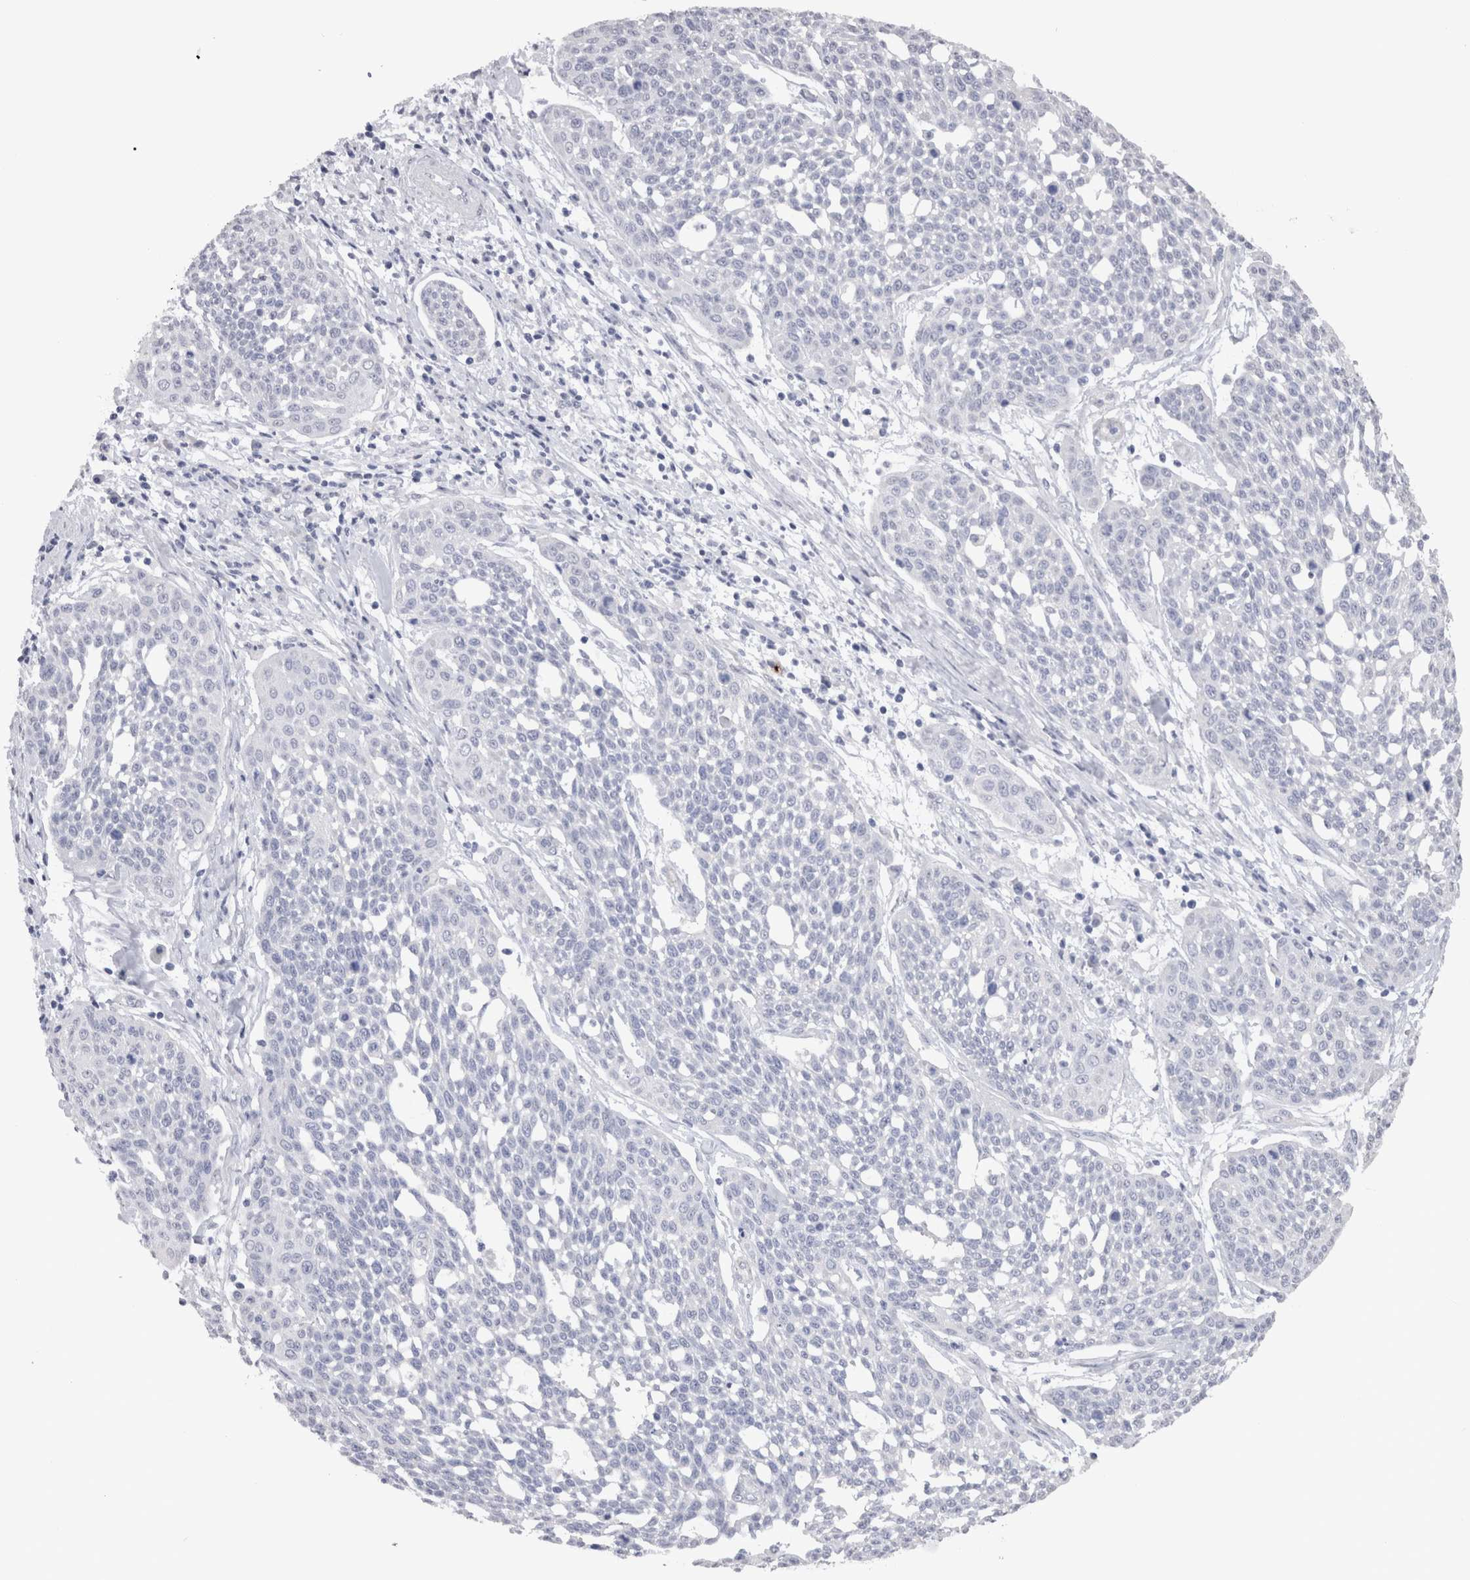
{"staining": {"intensity": "negative", "quantity": "none", "location": "none"}, "tissue": "cervical cancer", "cell_type": "Tumor cells", "image_type": "cancer", "snomed": [{"axis": "morphology", "description": "Squamous cell carcinoma, NOS"}, {"axis": "topography", "description": "Cervix"}], "caption": "High magnification brightfield microscopy of cervical cancer (squamous cell carcinoma) stained with DAB (brown) and counterstained with hematoxylin (blue): tumor cells show no significant staining.", "gene": "CDH6", "patient": {"sex": "female", "age": 34}}